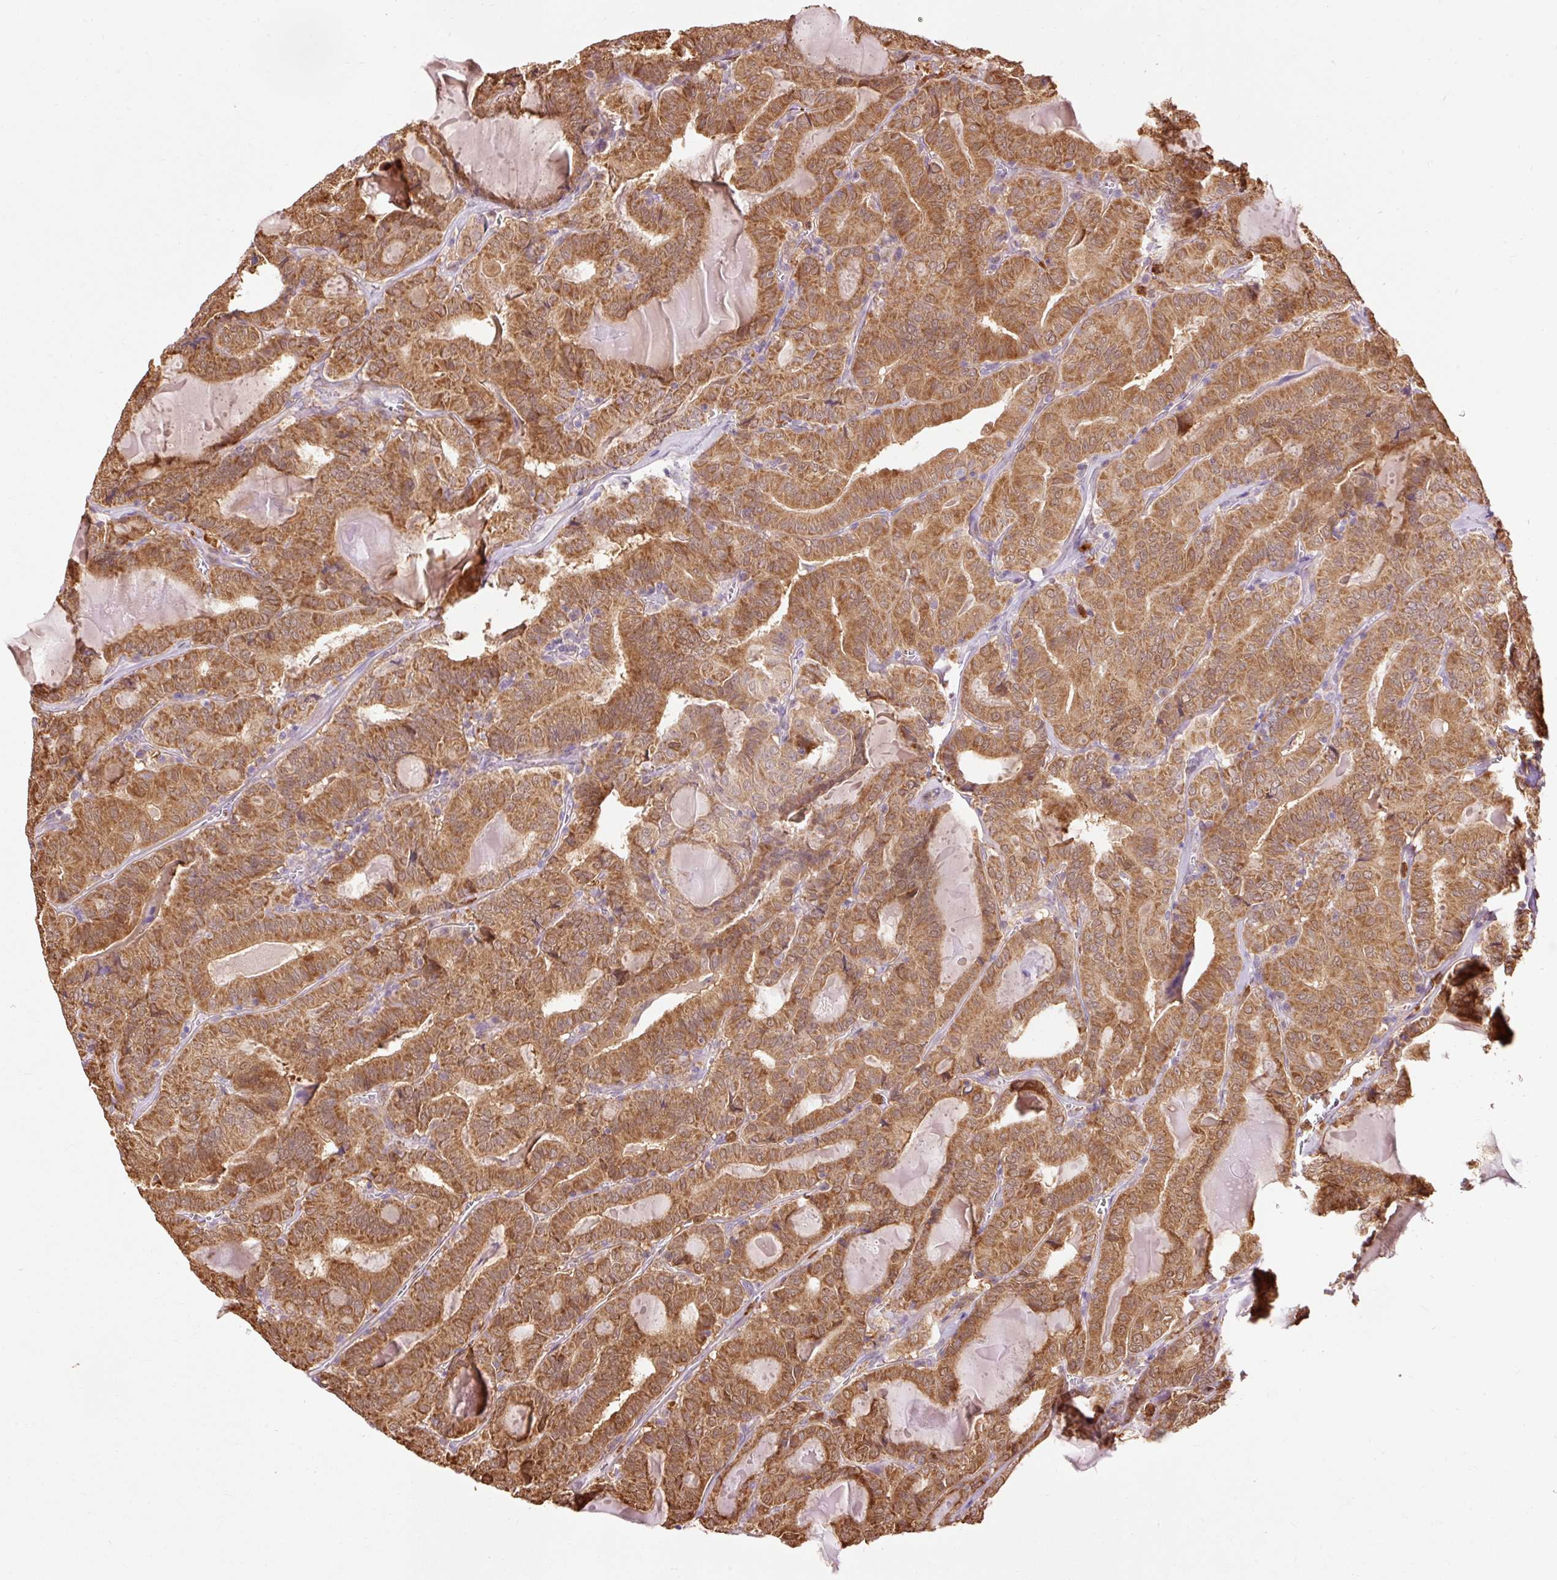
{"staining": {"intensity": "strong", "quantity": ">75%", "location": "cytoplasmic/membranous"}, "tissue": "thyroid cancer", "cell_type": "Tumor cells", "image_type": "cancer", "snomed": [{"axis": "morphology", "description": "Papillary adenocarcinoma, NOS"}, {"axis": "topography", "description": "Thyroid gland"}], "caption": "The photomicrograph demonstrates a brown stain indicating the presence of a protein in the cytoplasmic/membranous of tumor cells in papillary adenocarcinoma (thyroid). The protein of interest is shown in brown color, while the nuclei are stained blue.", "gene": "PRDX5", "patient": {"sex": "female", "age": 72}}